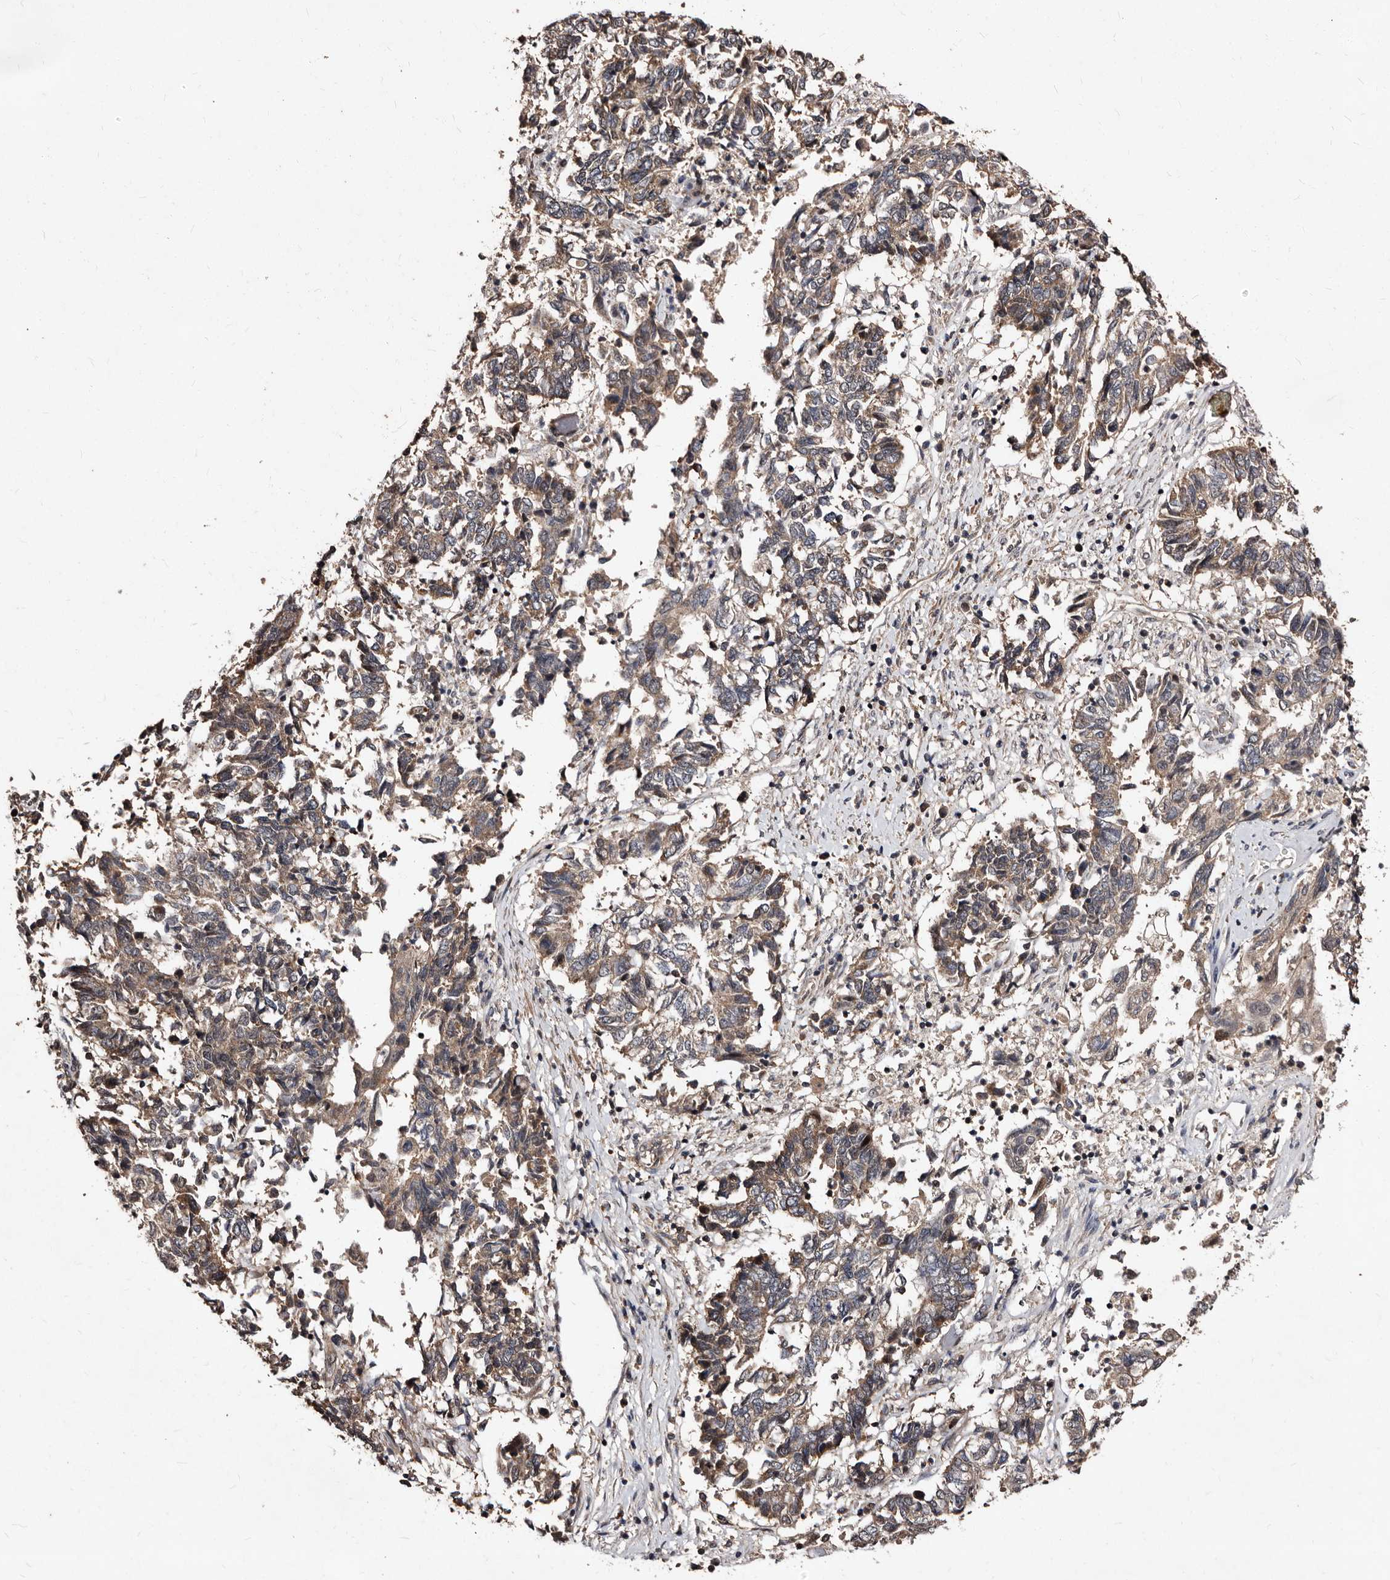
{"staining": {"intensity": "weak", "quantity": "25%-75%", "location": "cytoplasmic/membranous"}, "tissue": "endometrial cancer", "cell_type": "Tumor cells", "image_type": "cancer", "snomed": [{"axis": "morphology", "description": "Adenocarcinoma, NOS"}, {"axis": "topography", "description": "Endometrium"}], "caption": "Tumor cells demonstrate low levels of weak cytoplasmic/membranous staining in about 25%-75% of cells in endometrial cancer.", "gene": "MKRN3", "patient": {"sex": "female", "age": 80}}